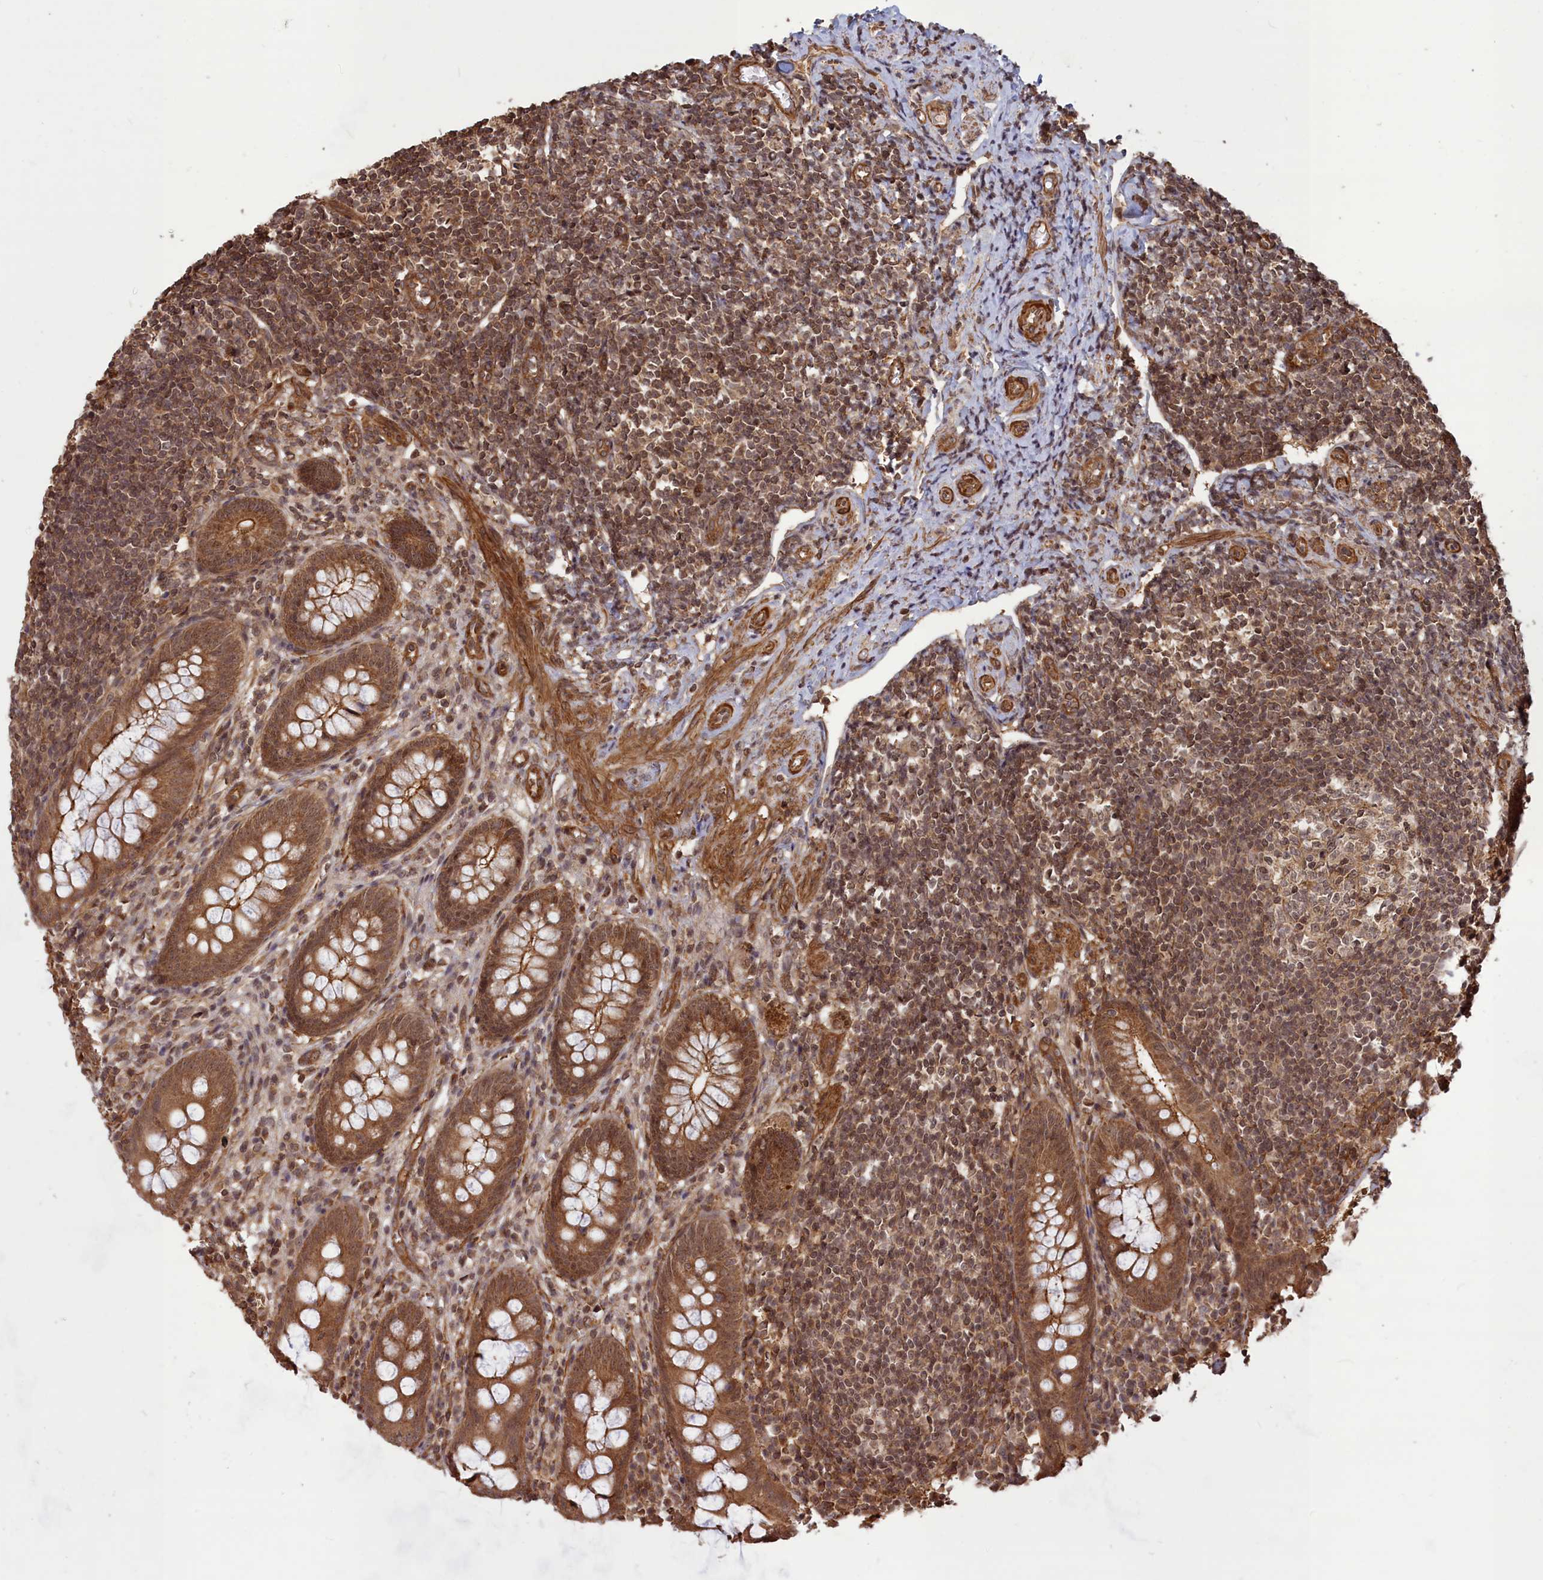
{"staining": {"intensity": "moderate", "quantity": ">75%", "location": "cytoplasmic/membranous,nuclear"}, "tissue": "appendix", "cell_type": "Glandular cells", "image_type": "normal", "snomed": [{"axis": "morphology", "description": "Normal tissue, NOS"}, {"axis": "topography", "description": "Appendix"}], "caption": "This image reveals unremarkable appendix stained with immunohistochemistry (IHC) to label a protein in brown. The cytoplasmic/membranous,nuclear of glandular cells show moderate positivity for the protein. Nuclei are counter-stained blue.", "gene": "CCDC174", "patient": {"sex": "female", "age": 33}}